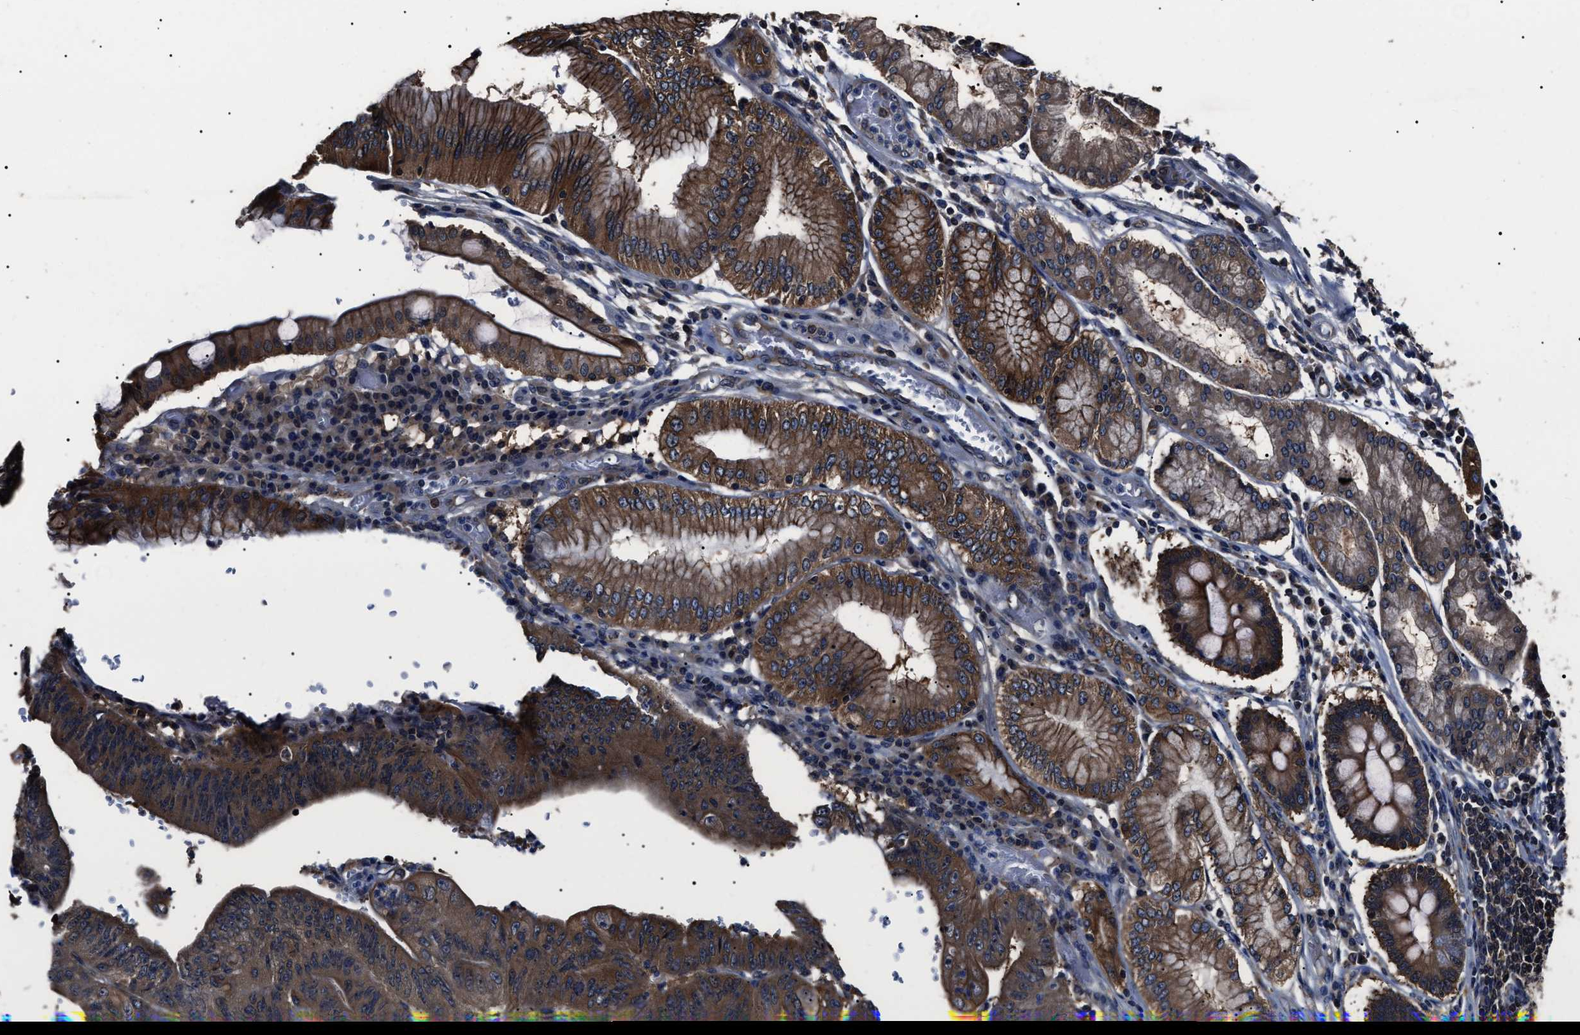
{"staining": {"intensity": "moderate", "quantity": ">75%", "location": "cytoplasmic/membranous"}, "tissue": "stomach cancer", "cell_type": "Tumor cells", "image_type": "cancer", "snomed": [{"axis": "morphology", "description": "Adenocarcinoma, NOS"}, {"axis": "topography", "description": "Stomach"}], "caption": "Approximately >75% of tumor cells in human stomach cancer show moderate cytoplasmic/membranous protein positivity as visualized by brown immunohistochemical staining.", "gene": "CCT8", "patient": {"sex": "female", "age": 73}}